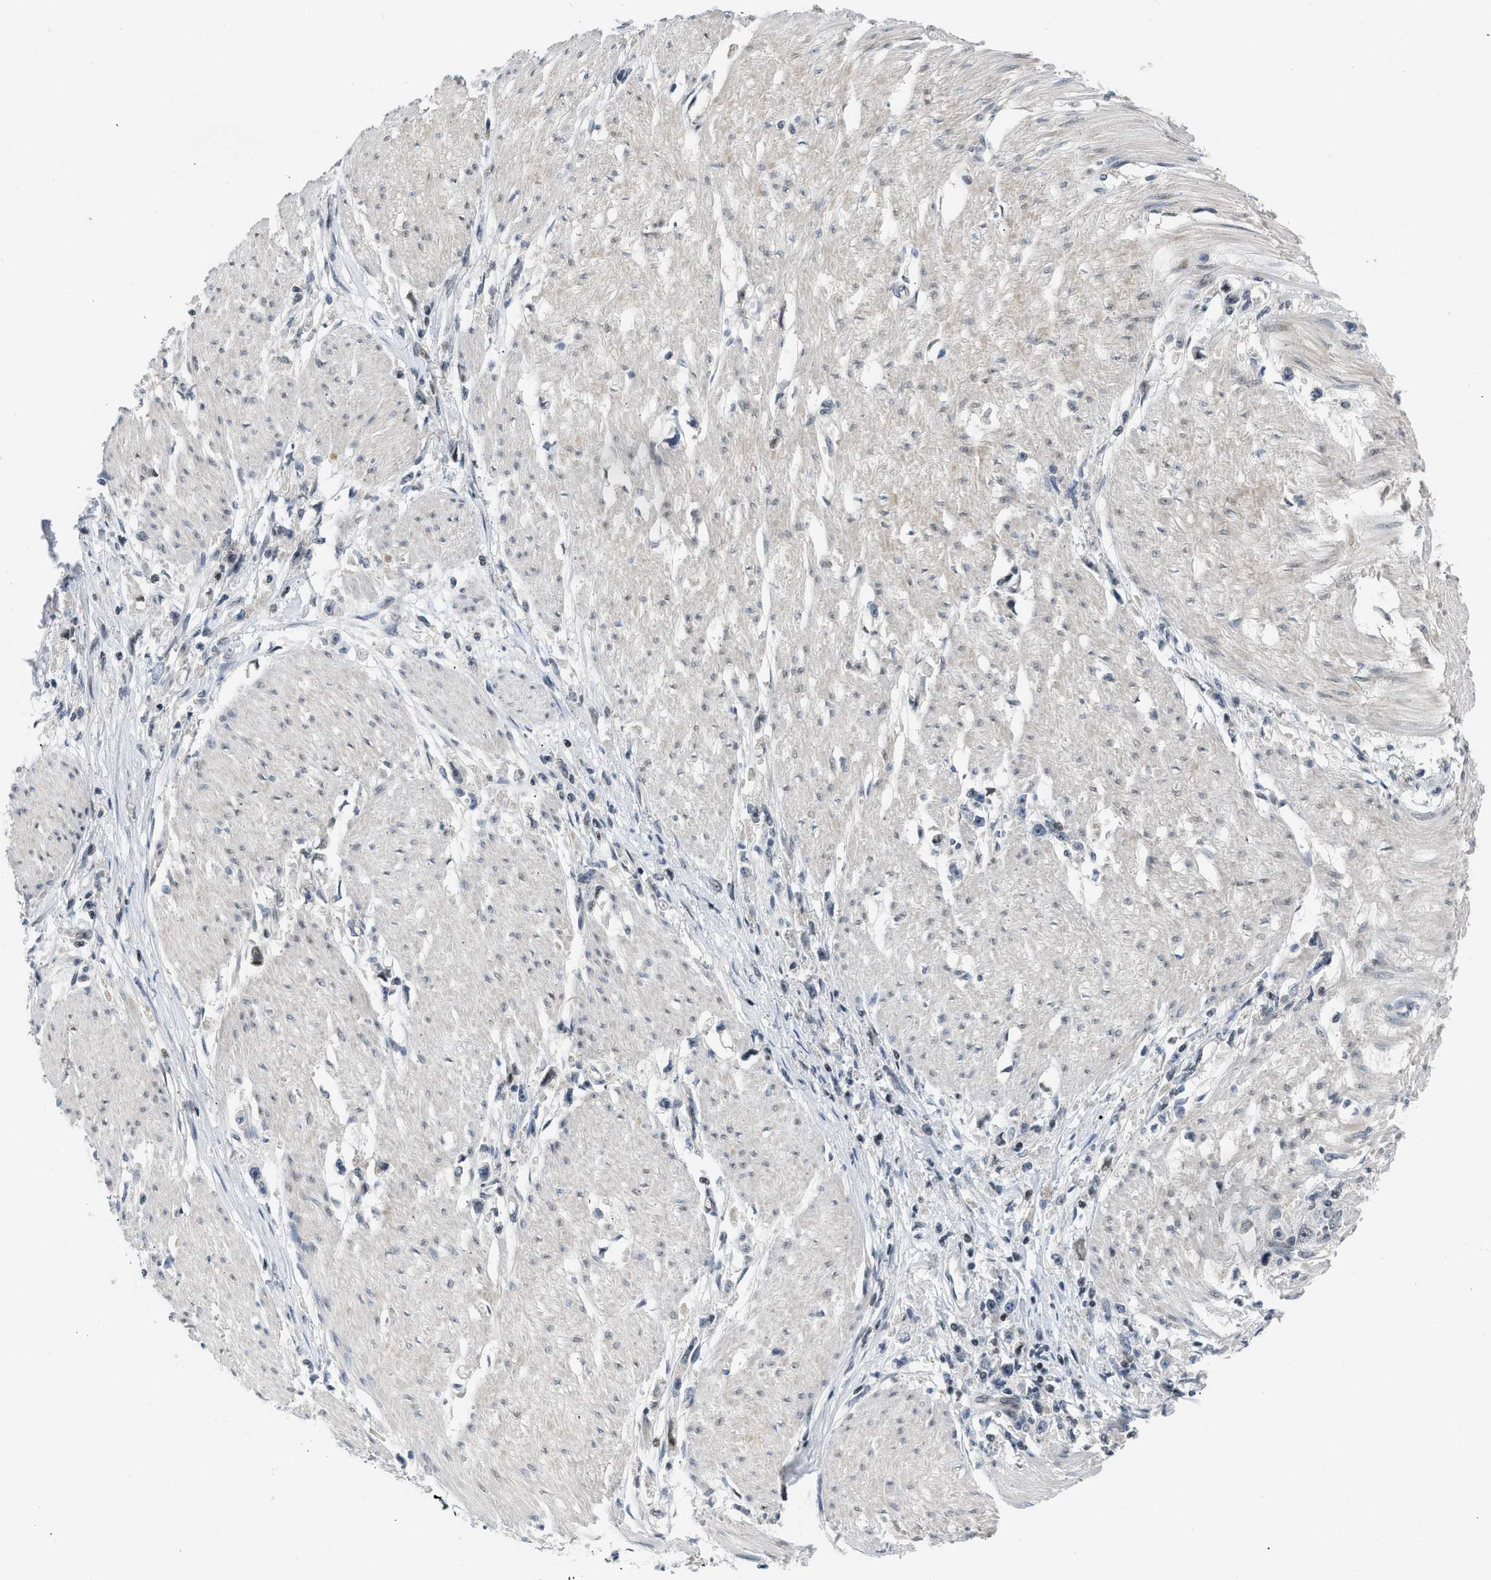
{"staining": {"intensity": "negative", "quantity": "none", "location": "none"}, "tissue": "stomach cancer", "cell_type": "Tumor cells", "image_type": "cancer", "snomed": [{"axis": "morphology", "description": "Adenocarcinoma, NOS"}, {"axis": "topography", "description": "Stomach"}], "caption": "This is an IHC histopathology image of human adenocarcinoma (stomach). There is no expression in tumor cells.", "gene": "OLIG3", "patient": {"sex": "female", "age": 59}}